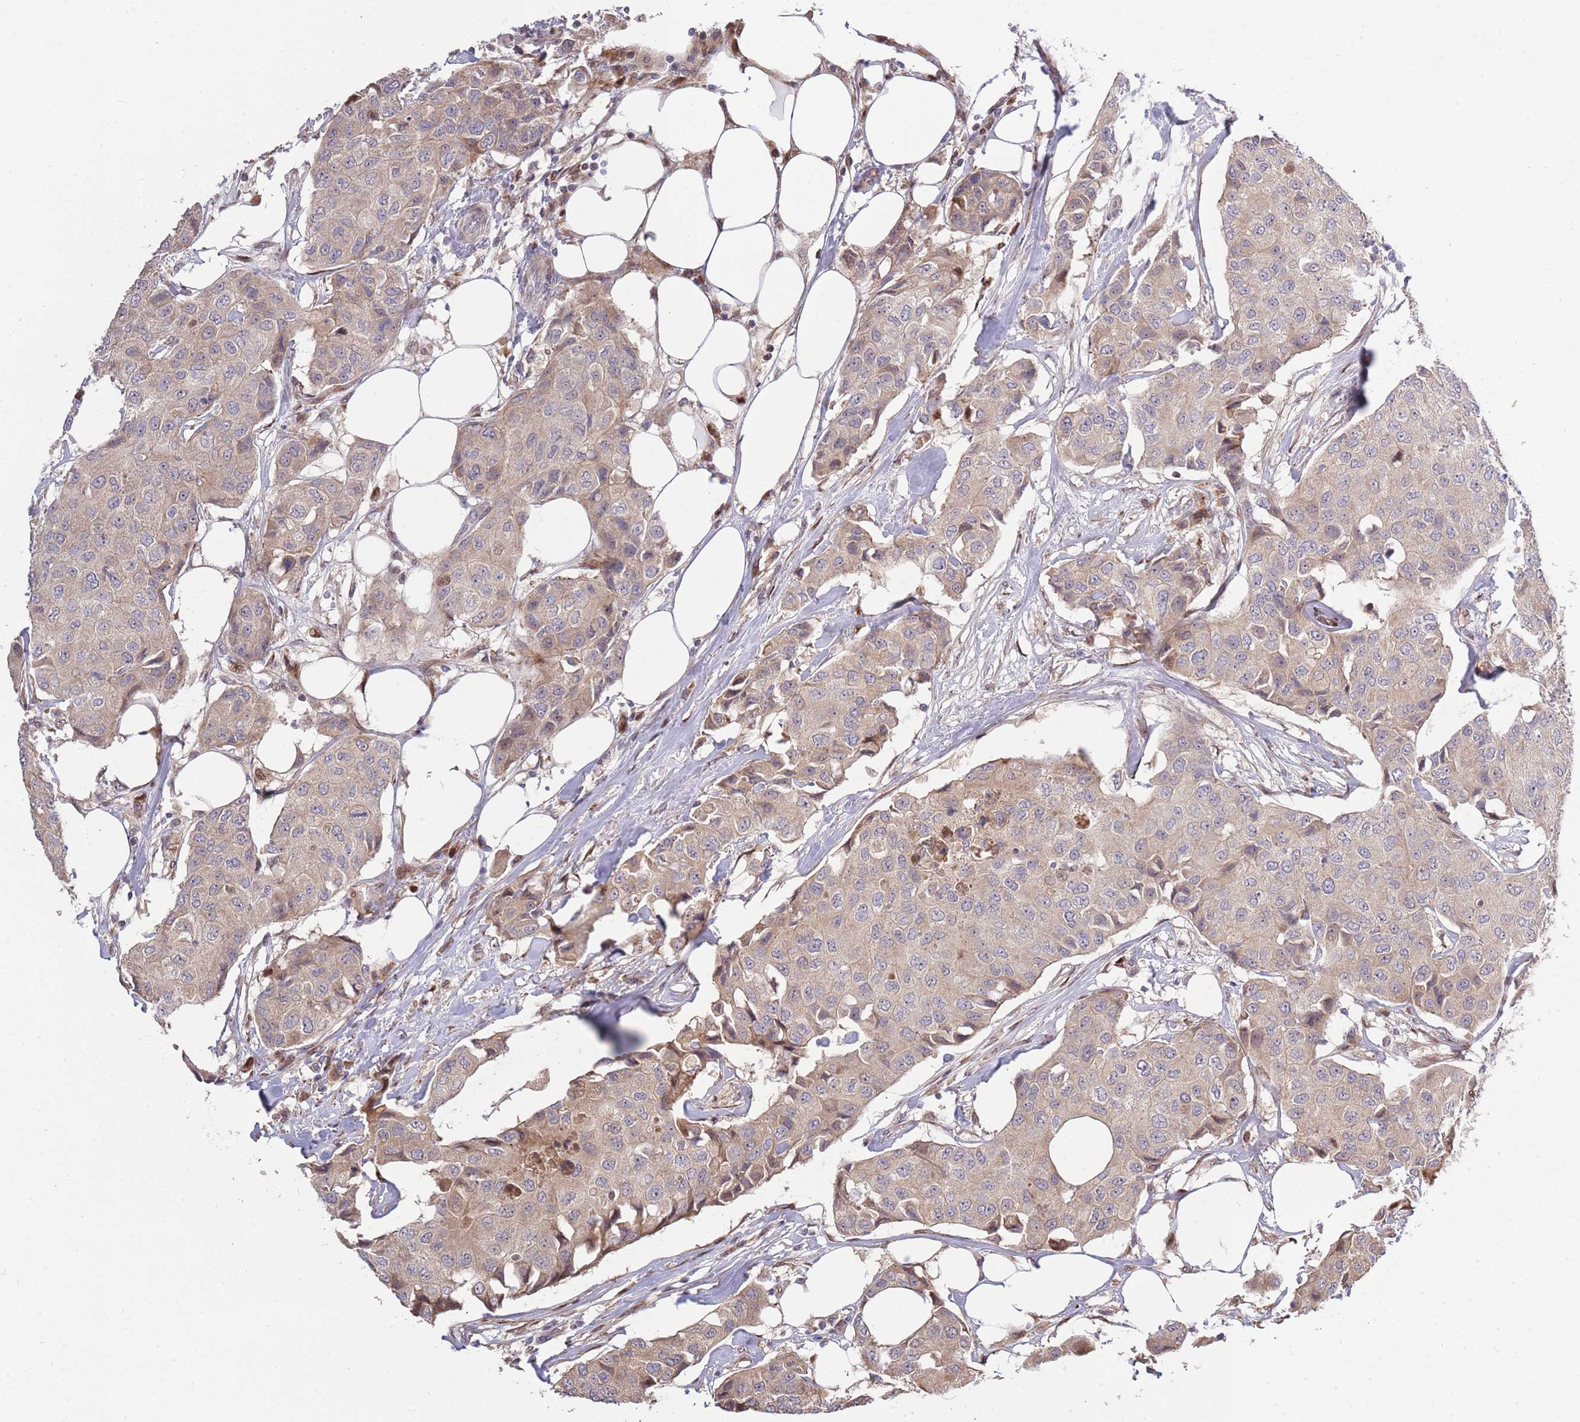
{"staining": {"intensity": "weak", "quantity": "25%-75%", "location": "cytoplasmic/membranous"}, "tissue": "breast cancer", "cell_type": "Tumor cells", "image_type": "cancer", "snomed": [{"axis": "morphology", "description": "Duct carcinoma"}, {"axis": "topography", "description": "Breast"}], "caption": "High-power microscopy captured an IHC histopathology image of infiltrating ductal carcinoma (breast), revealing weak cytoplasmic/membranous staining in about 25%-75% of tumor cells.", "gene": "SYNDIG1L", "patient": {"sex": "female", "age": 80}}